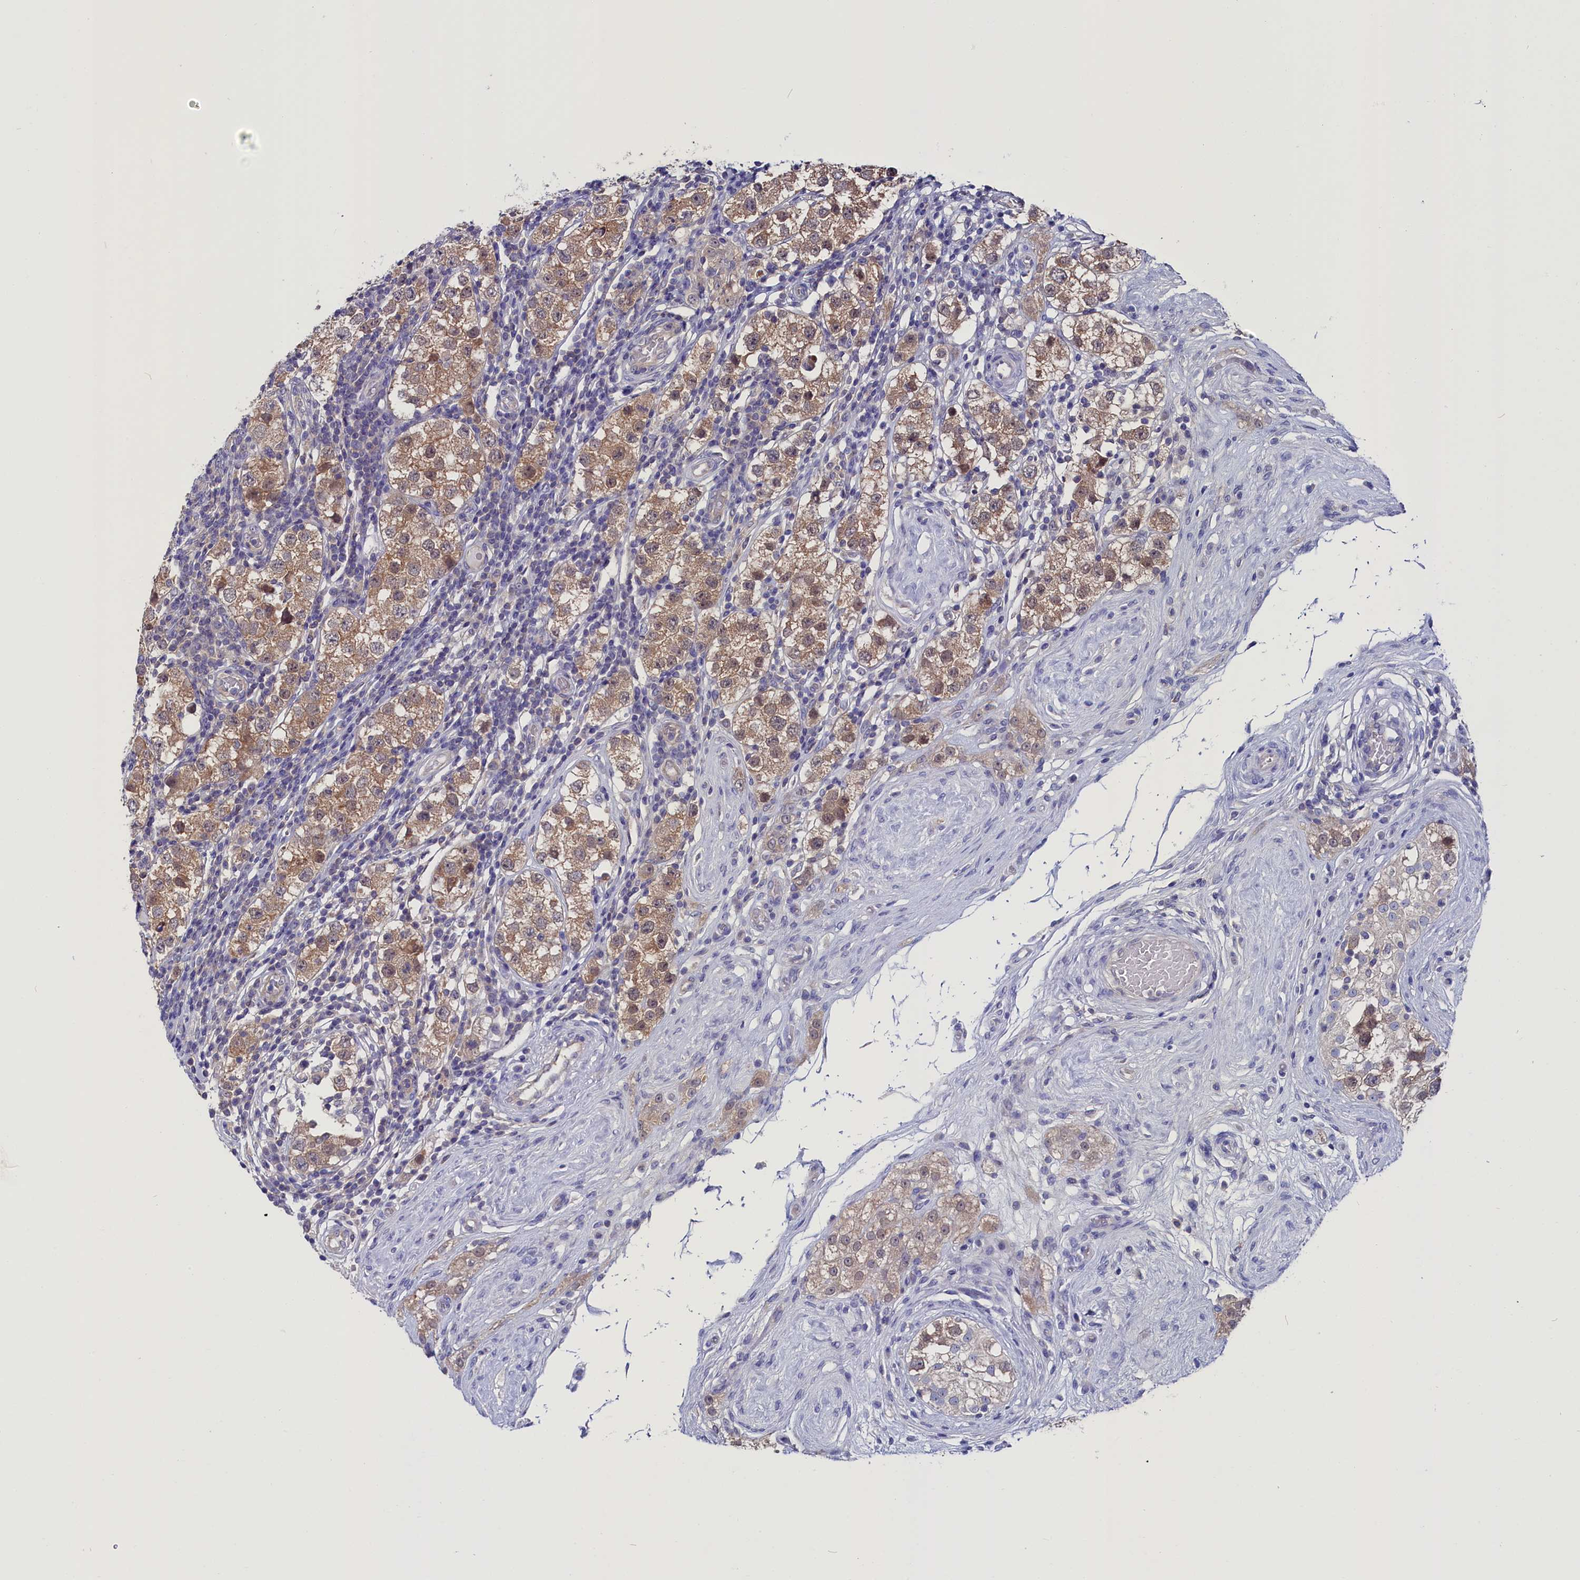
{"staining": {"intensity": "moderate", "quantity": ">75%", "location": "cytoplasmic/membranous"}, "tissue": "testis cancer", "cell_type": "Tumor cells", "image_type": "cancer", "snomed": [{"axis": "morphology", "description": "Seminoma, NOS"}, {"axis": "topography", "description": "Testis"}], "caption": "Immunohistochemical staining of human seminoma (testis) demonstrates medium levels of moderate cytoplasmic/membranous positivity in about >75% of tumor cells. Immunohistochemistry (ihc) stains the protein of interest in brown and the nuclei are stained blue.", "gene": "CIAPIN1", "patient": {"sex": "male", "age": 34}}